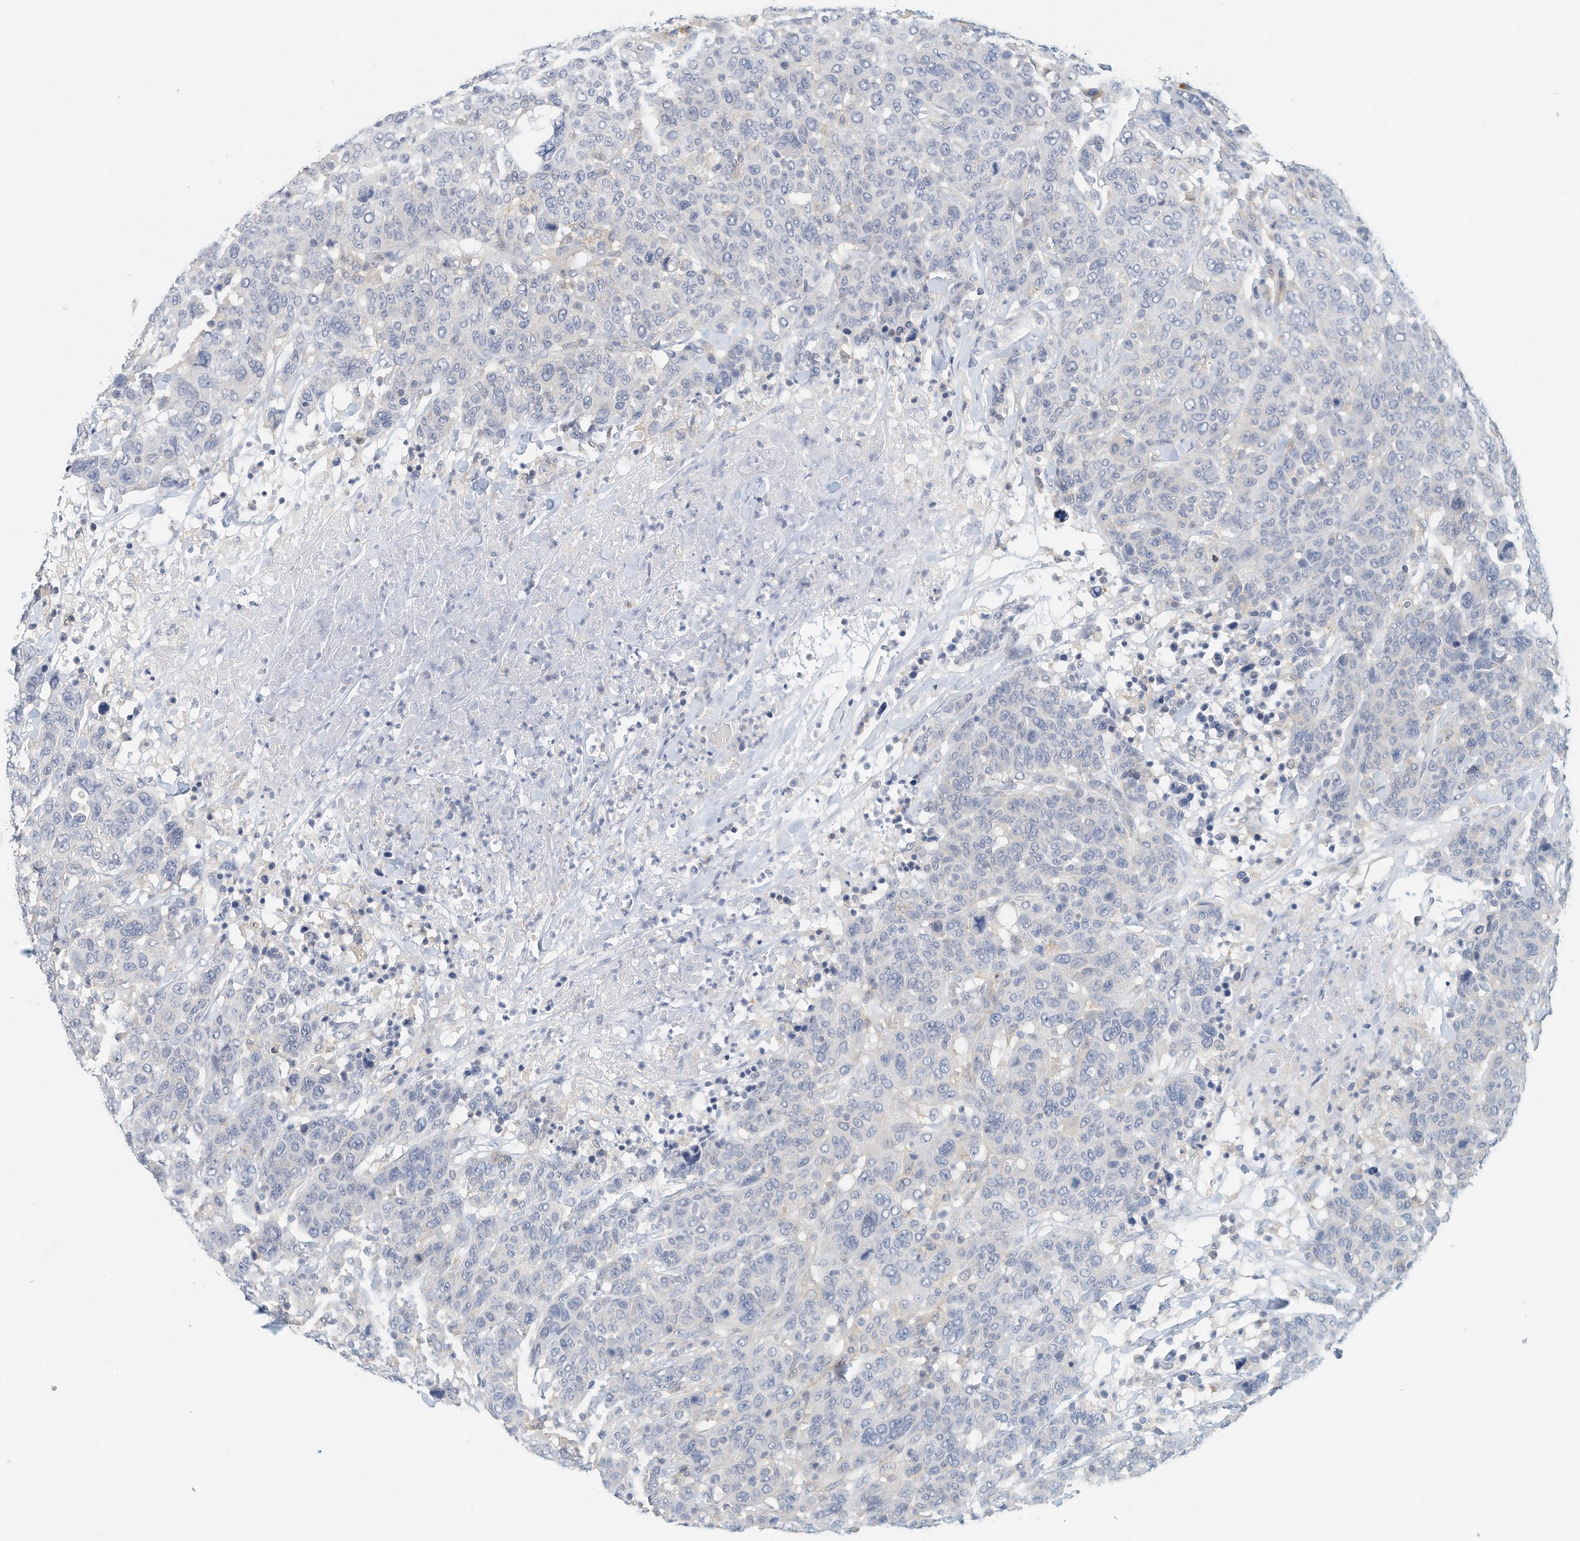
{"staining": {"intensity": "negative", "quantity": "none", "location": "none"}, "tissue": "breast cancer", "cell_type": "Tumor cells", "image_type": "cancer", "snomed": [{"axis": "morphology", "description": "Duct carcinoma"}, {"axis": "topography", "description": "Breast"}], "caption": "An immunohistochemistry histopathology image of breast cancer (intraductal carcinoma) is shown. There is no staining in tumor cells of breast cancer (intraductal carcinoma).", "gene": "MICAL1", "patient": {"sex": "female", "age": 37}}